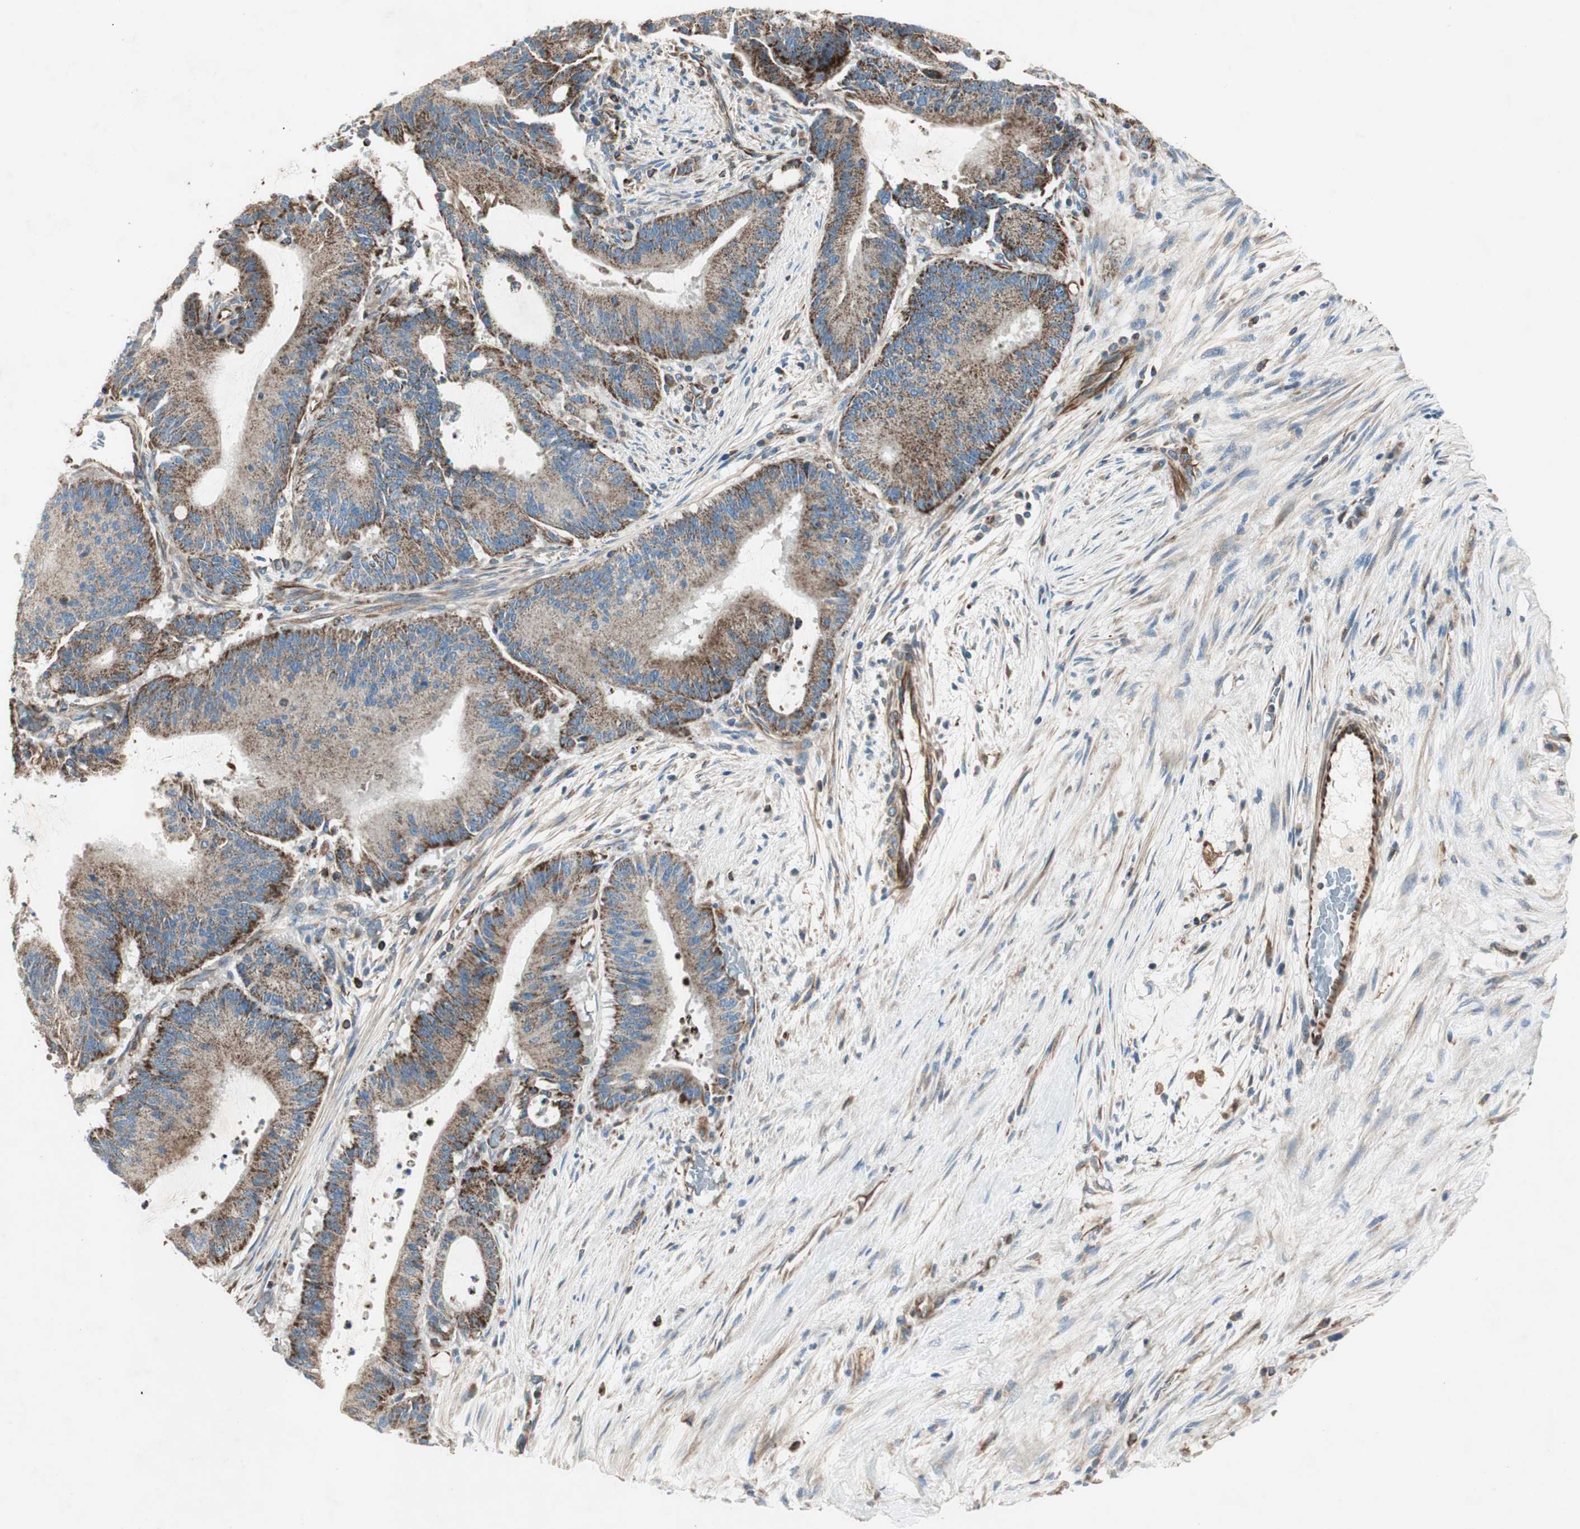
{"staining": {"intensity": "moderate", "quantity": ">75%", "location": "cytoplasmic/membranous"}, "tissue": "liver cancer", "cell_type": "Tumor cells", "image_type": "cancer", "snomed": [{"axis": "morphology", "description": "Cholangiocarcinoma"}, {"axis": "topography", "description": "Liver"}], "caption": "DAB immunohistochemical staining of liver cancer exhibits moderate cytoplasmic/membranous protein positivity in approximately >75% of tumor cells.", "gene": "SRCIN1", "patient": {"sex": "female", "age": 73}}